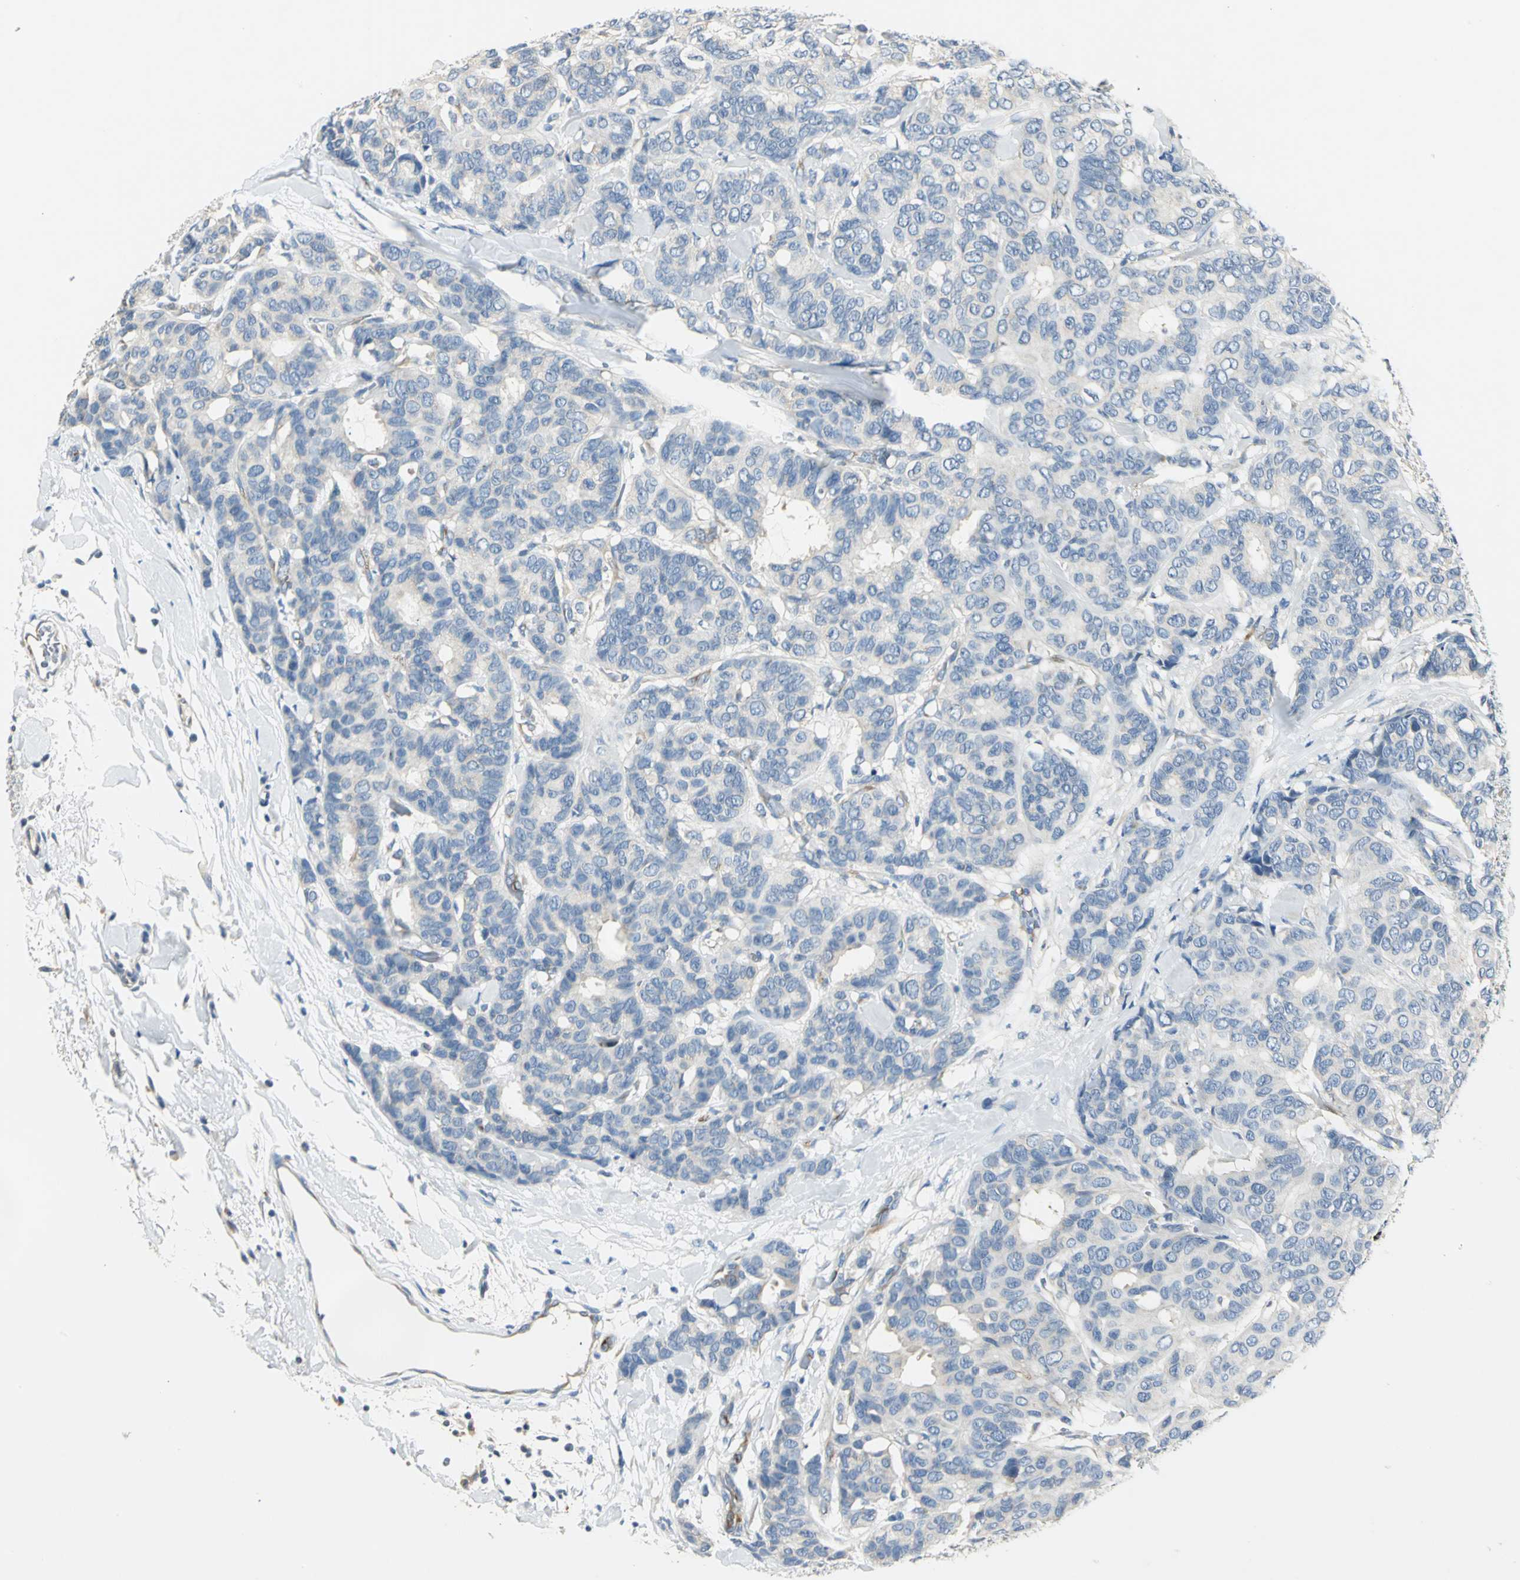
{"staining": {"intensity": "negative", "quantity": "none", "location": "none"}, "tissue": "breast cancer", "cell_type": "Tumor cells", "image_type": "cancer", "snomed": [{"axis": "morphology", "description": "Duct carcinoma"}, {"axis": "topography", "description": "Breast"}], "caption": "High magnification brightfield microscopy of breast cancer stained with DAB (3,3'-diaminobenzidine) (brown) and counterstained with hematoxylin (blue): tumor cells show no significant positivity.", "gene": "B3GNT2", "patient": {"sex": "female", "age": 87}}